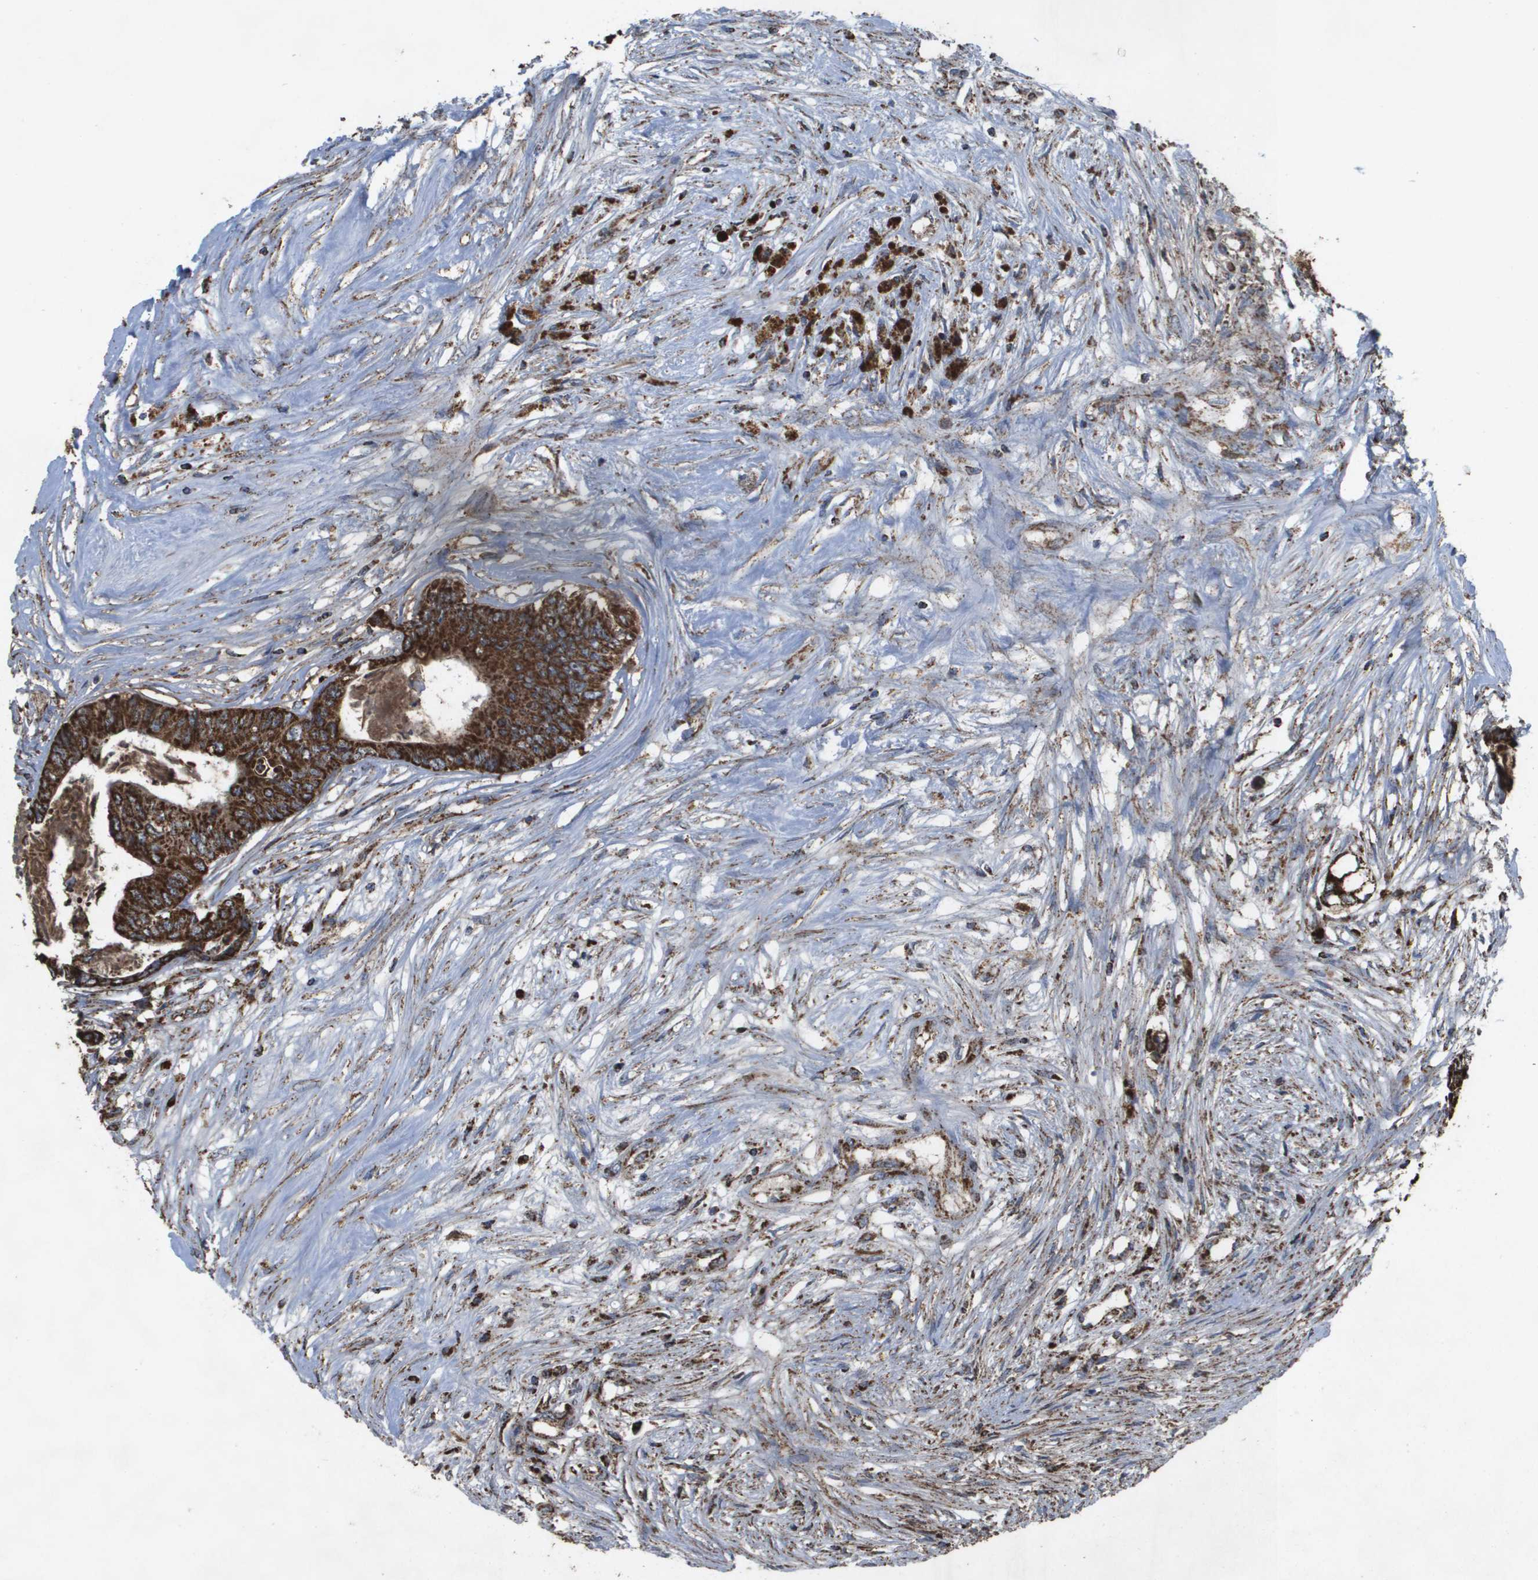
{"staining": {"intensity": "strong", "quantity": ">75%", "location": "cytoplasmic/membranous"}, "tissue": "colorectal cancer", "cell_type": "Tumor cells", "image_type": "cancer", "snomed": [{"axis": "morphology", "description": "Adenocarcinoma, NOS"}, {"axis": "topography", "description": "Rectum"}], "caption": "This micrograph exhibits colorectal cancer (adenocarcinoma) stained with IHC to label a protein in brown. The cytoplasmic/membranous of tumor cells show strong positivity for the protein. Nuclei are counter-stained blue.", "gene": "HSPE1", "patient": {"sex": "male", "age": 63}}